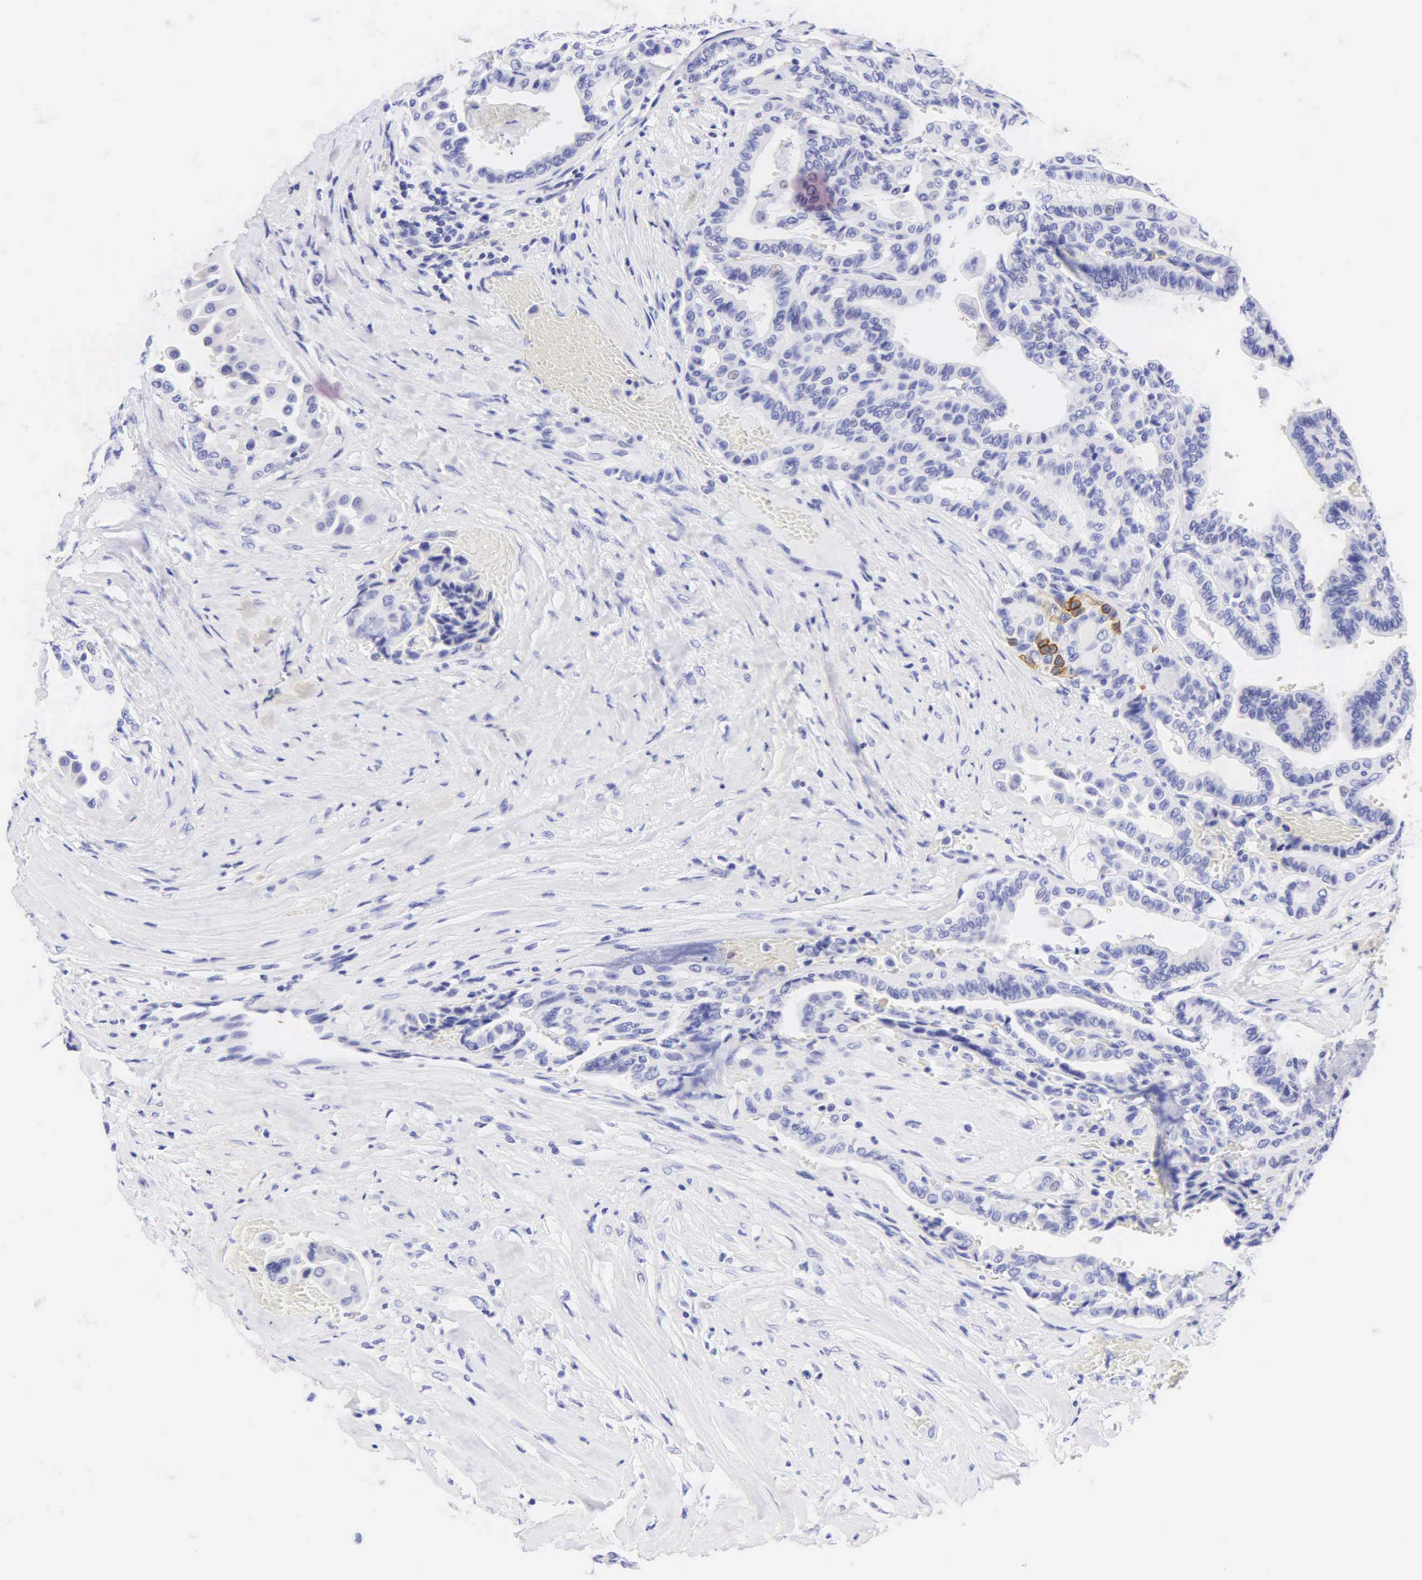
{"staining": {"intensity": "negative", "quantity": "none", "location": "none"}, "tissue": "thyroid cancer", "cell_type": "Tumor cells", "image_type": "cancer", "snomed": [{"axis": "morphology", "description": "Papillary adenocarcinoma, NOS"}, {"axis": "topography", "description": "Thyroid gland"}], "caption": "Human papillary adenocarcinoma (thyroid) stained for a protein using immunohistochemistry (IHC) demonstrates no expression in tumor cells.", "gene": "KRT20", "patient": {"sex": "male", "age": 87}}